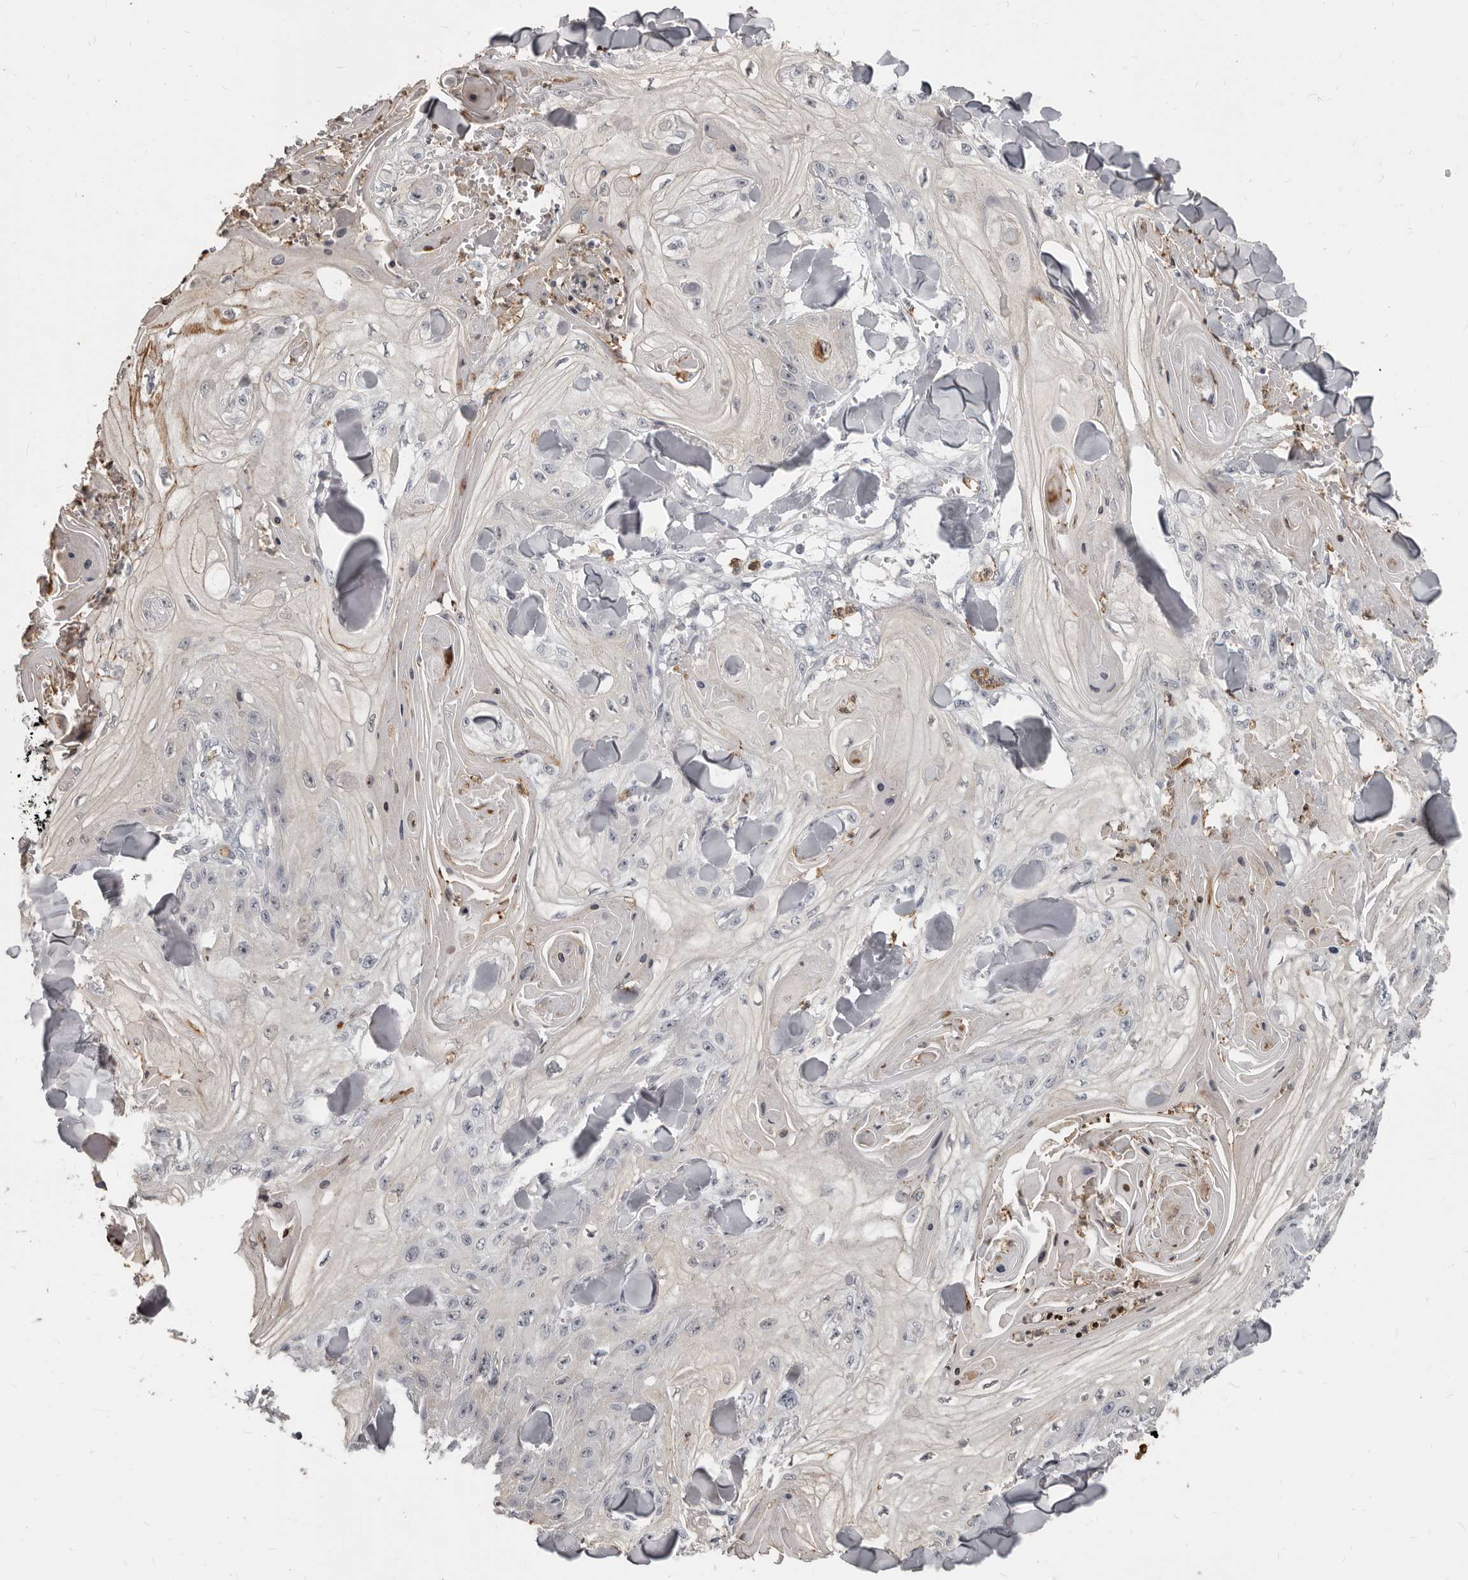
{"staining": {"intensity": "negative", "quantity": "none", "location": "none"}, "tissue": "skin cancer", "cell_type": "Tumor cells", "image_type": "cancer", "snomed": [{"axis": "morphology", "description": "Squamous cell carcinoma, NOS"}, {"axis": "topography", "description": "Skin"}], "caption": "Protein analysis of skin cancer exhibits no significant positivity in tumor cells.", "gene": "GPR157", "patient": {"sex": "male", "age": 74}}